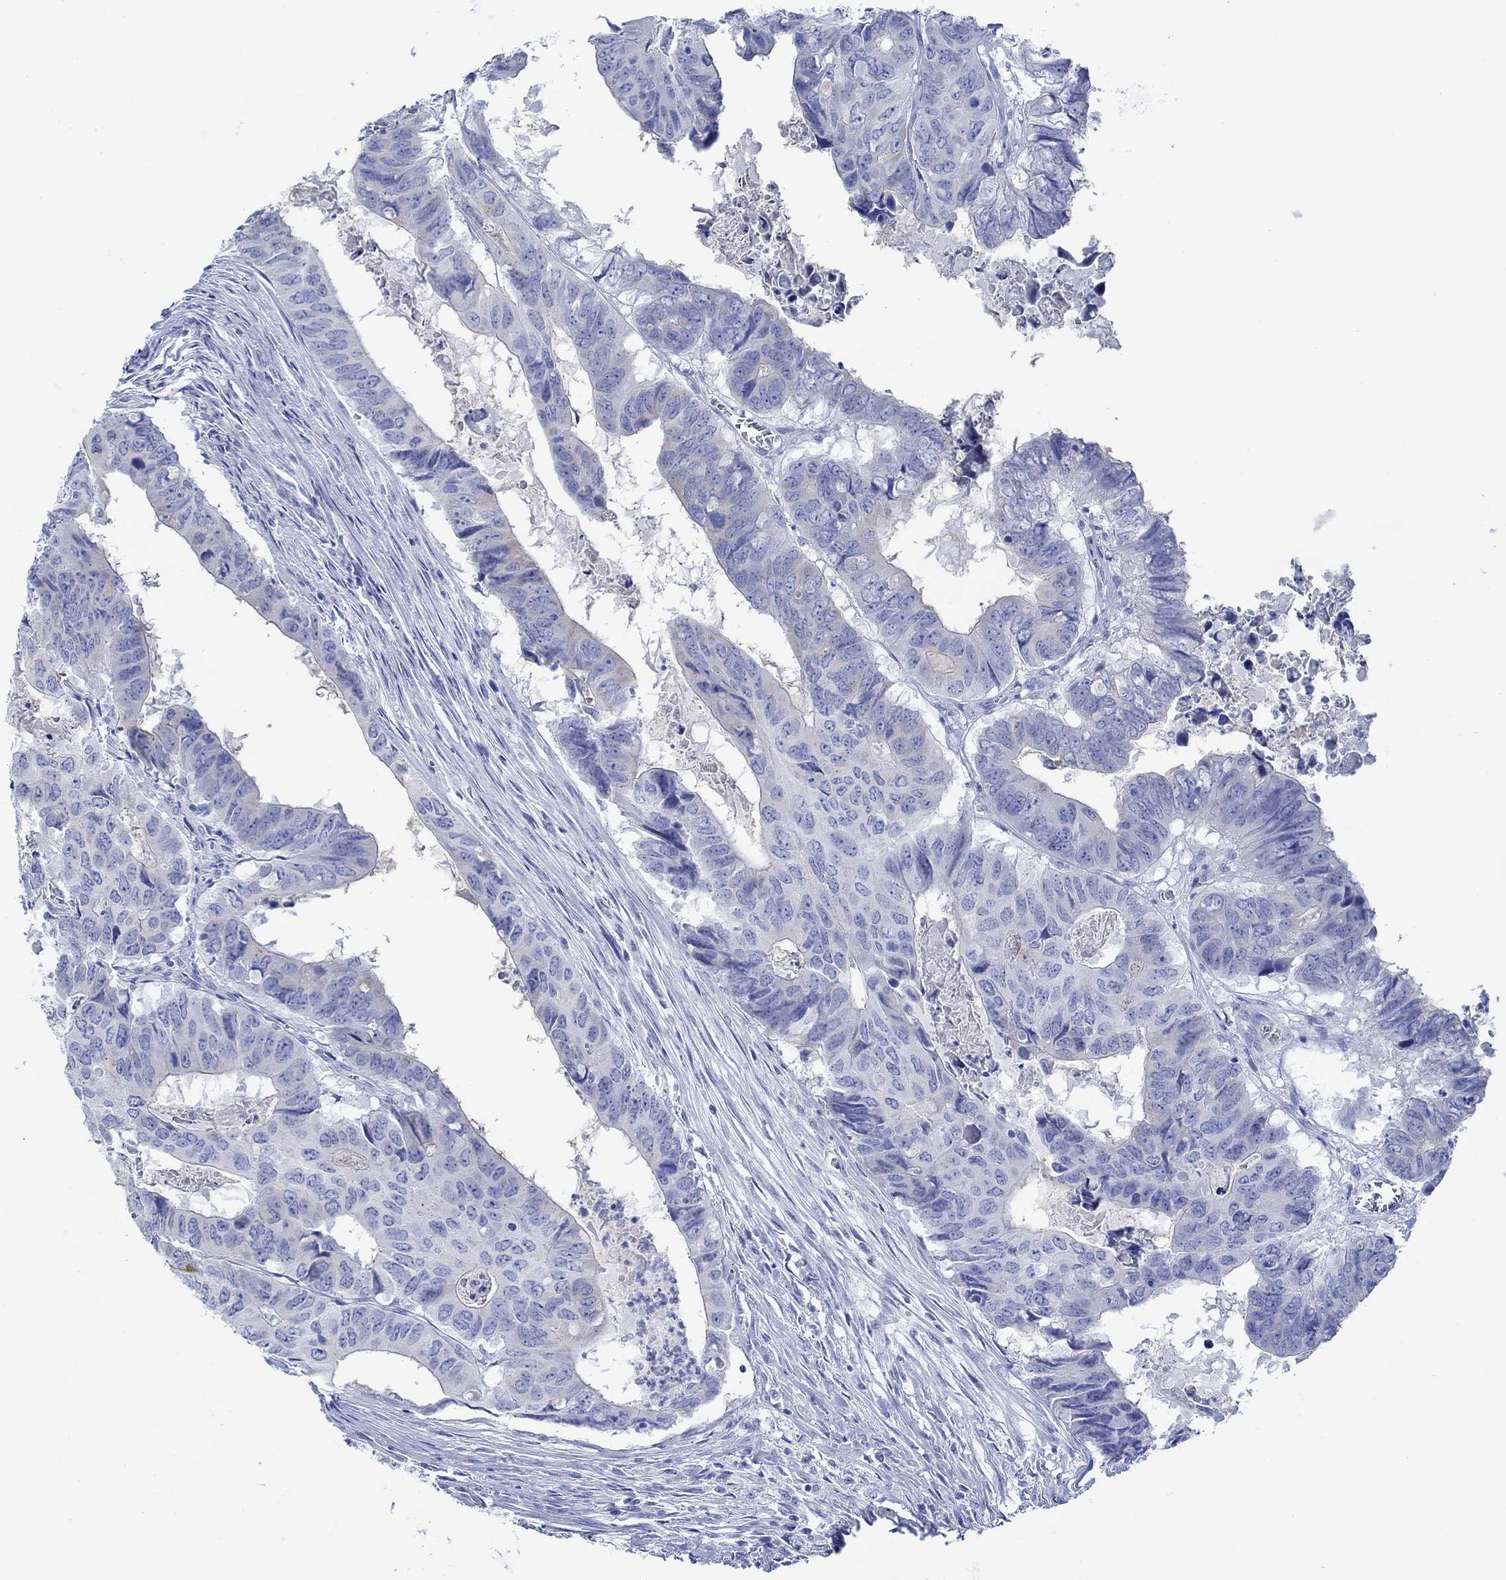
{"staining": {"intensity": "strong", "quantity": "<25%", "location": "cytoplasmic/membranous"}, "tissue": "colorectal cancer", "cell_type": "Tumor cells", "image_type": "cancer", "snomed": [{"axis": "morphology", "description": "Adenocarcinoma, NOS"}, {"axis": "topography", "description": "Colon"}], "caption": "Immunohistochemical staining of colorectal cancer (adenocarcinoma) shows medium levels of strong cytoplasmic/membranous protein staining in about <25% of tumor cells.", "gene": "IGFBP6", "patient": {"sex": "male", "age": 79}}